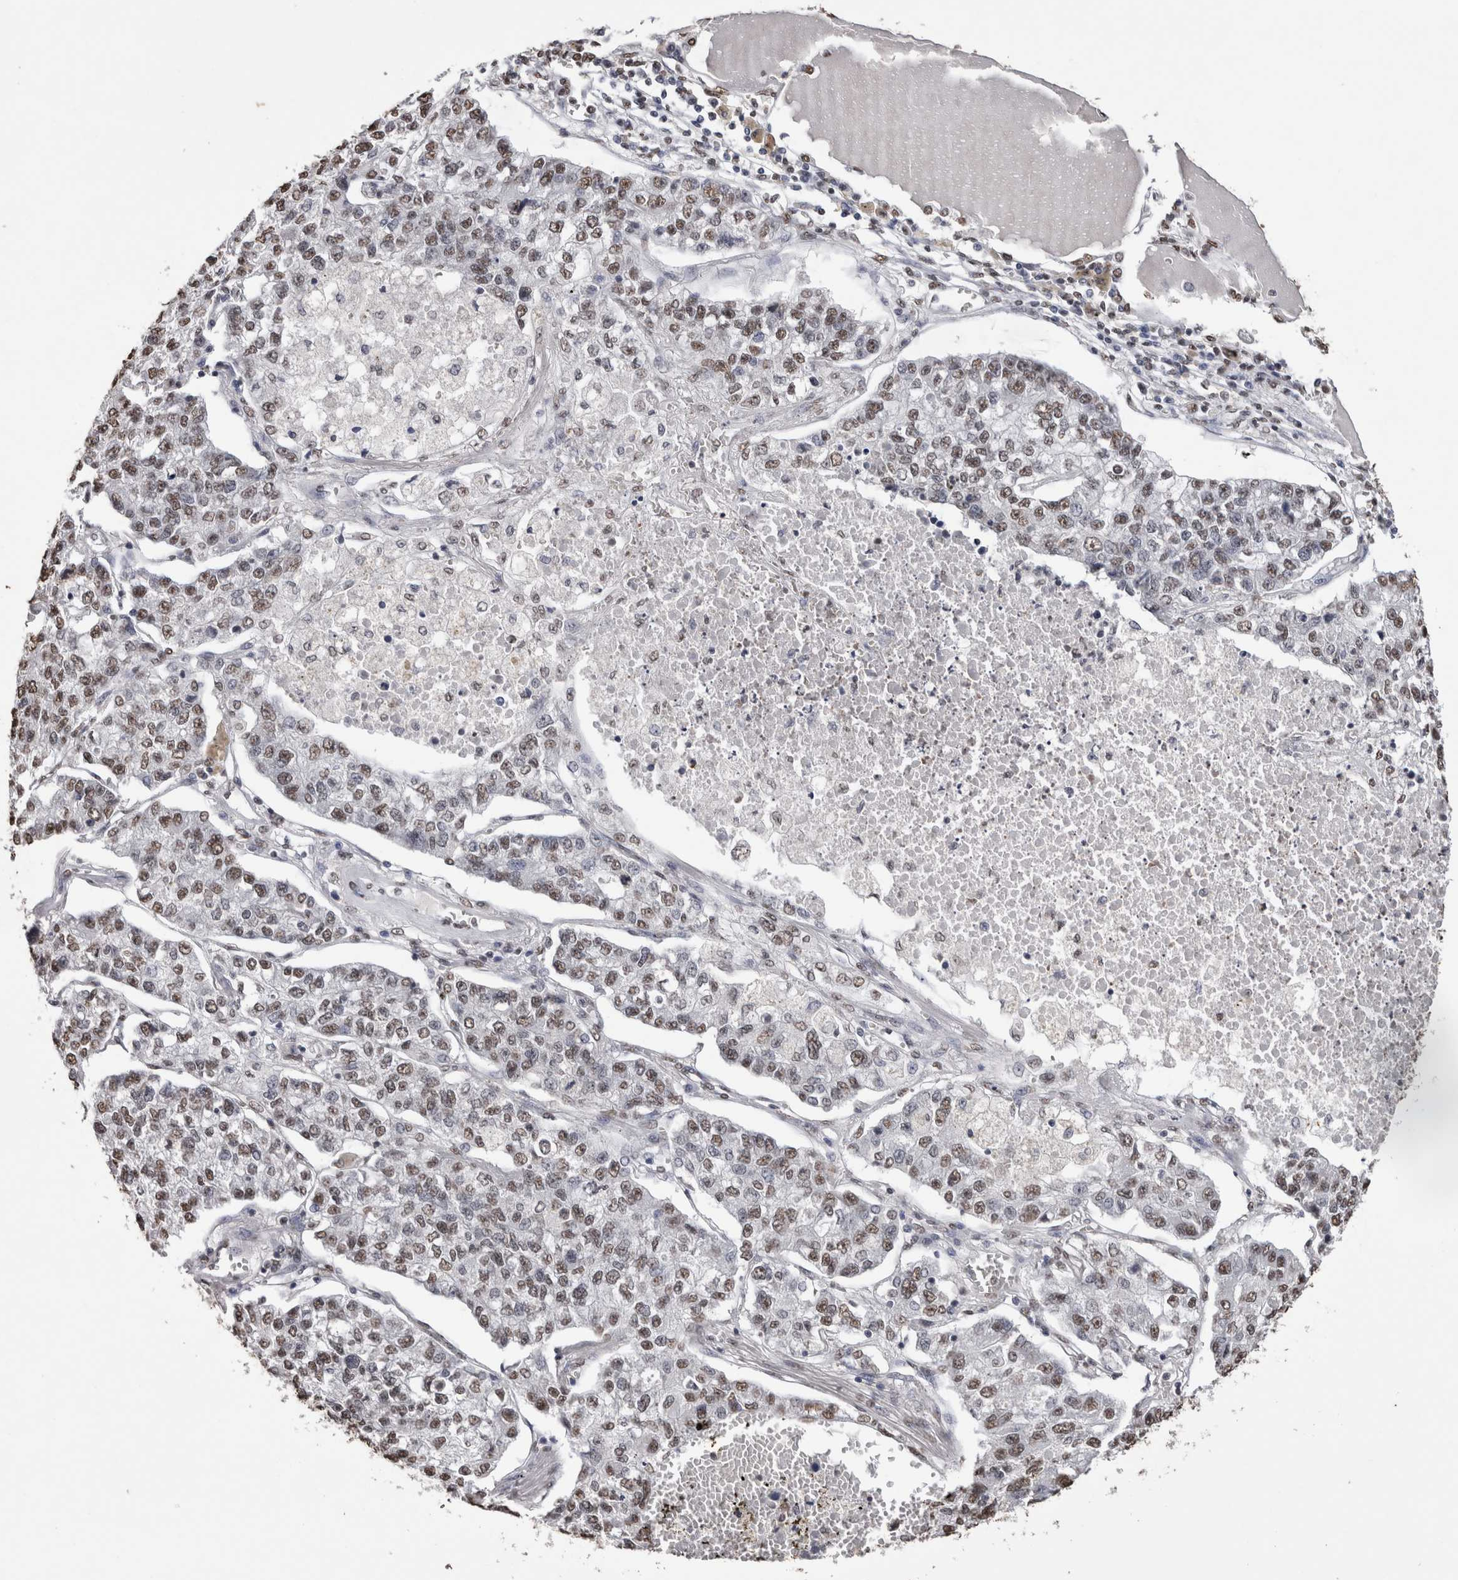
{"staining": {"intensity": "moderate", "quantity": ">75%", "location": "nuclear"}, "tissue": "lung cancer", "cell_type": "Tumor cells", "image_type": "cancer", "snomed": [{"axis": "morphology", "description": "Adenocarcinoma, NOS"}, {"axis": "topography", "description": "Lung"}], "caption": "Immunohistochemical staining of human lung cancer (adenocarcinoma) reveals medium levels of moderate nuclear expression in about >75% of tumor cells.", "gene": "NTHL1", "patient": {"sex": "male", "age": 49}}